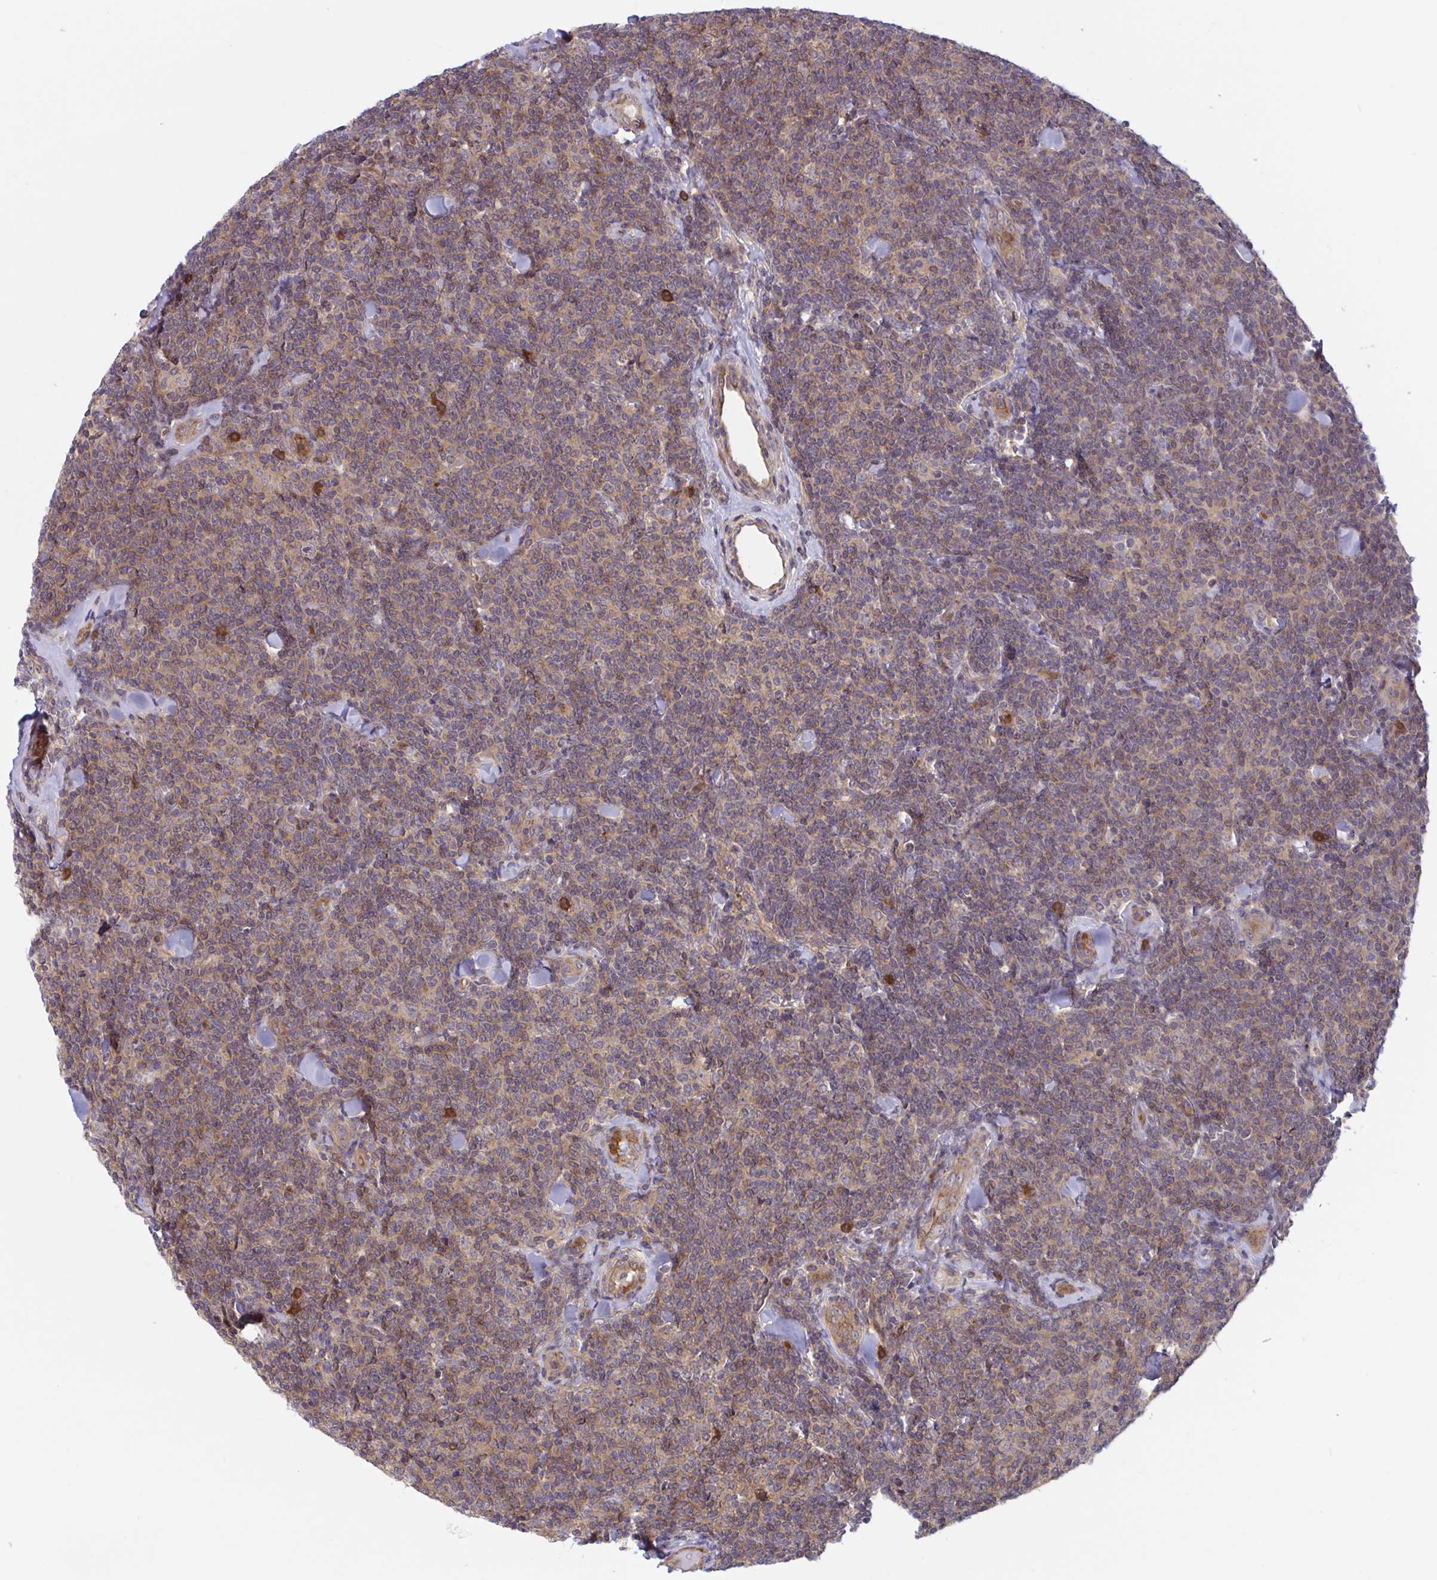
{"staining": {"intensity": "weak", "quantity": ">75%", "location": "cytoplasmic/membranous"}, "tissue": "lymphoma", "cell_type": "Tumor cells", "image_type": "cancer", "snomed": [{"axis": "morphology", "description": "Malignant lymphoma, non-Hodgkin's type, Low grade"}, {"axis": "topography", "description": "Lymph node"}], "caption": "Weak cytoplasmic/membranous staining for a protein is seen in approximately >75% of tumor cells of low-grade malignant lymphoma, non-Hodgkin's type using immunohistochemistry (IHC).", "gene": "LMNTD2", "patient": {"sex": "female", "age": 56}}